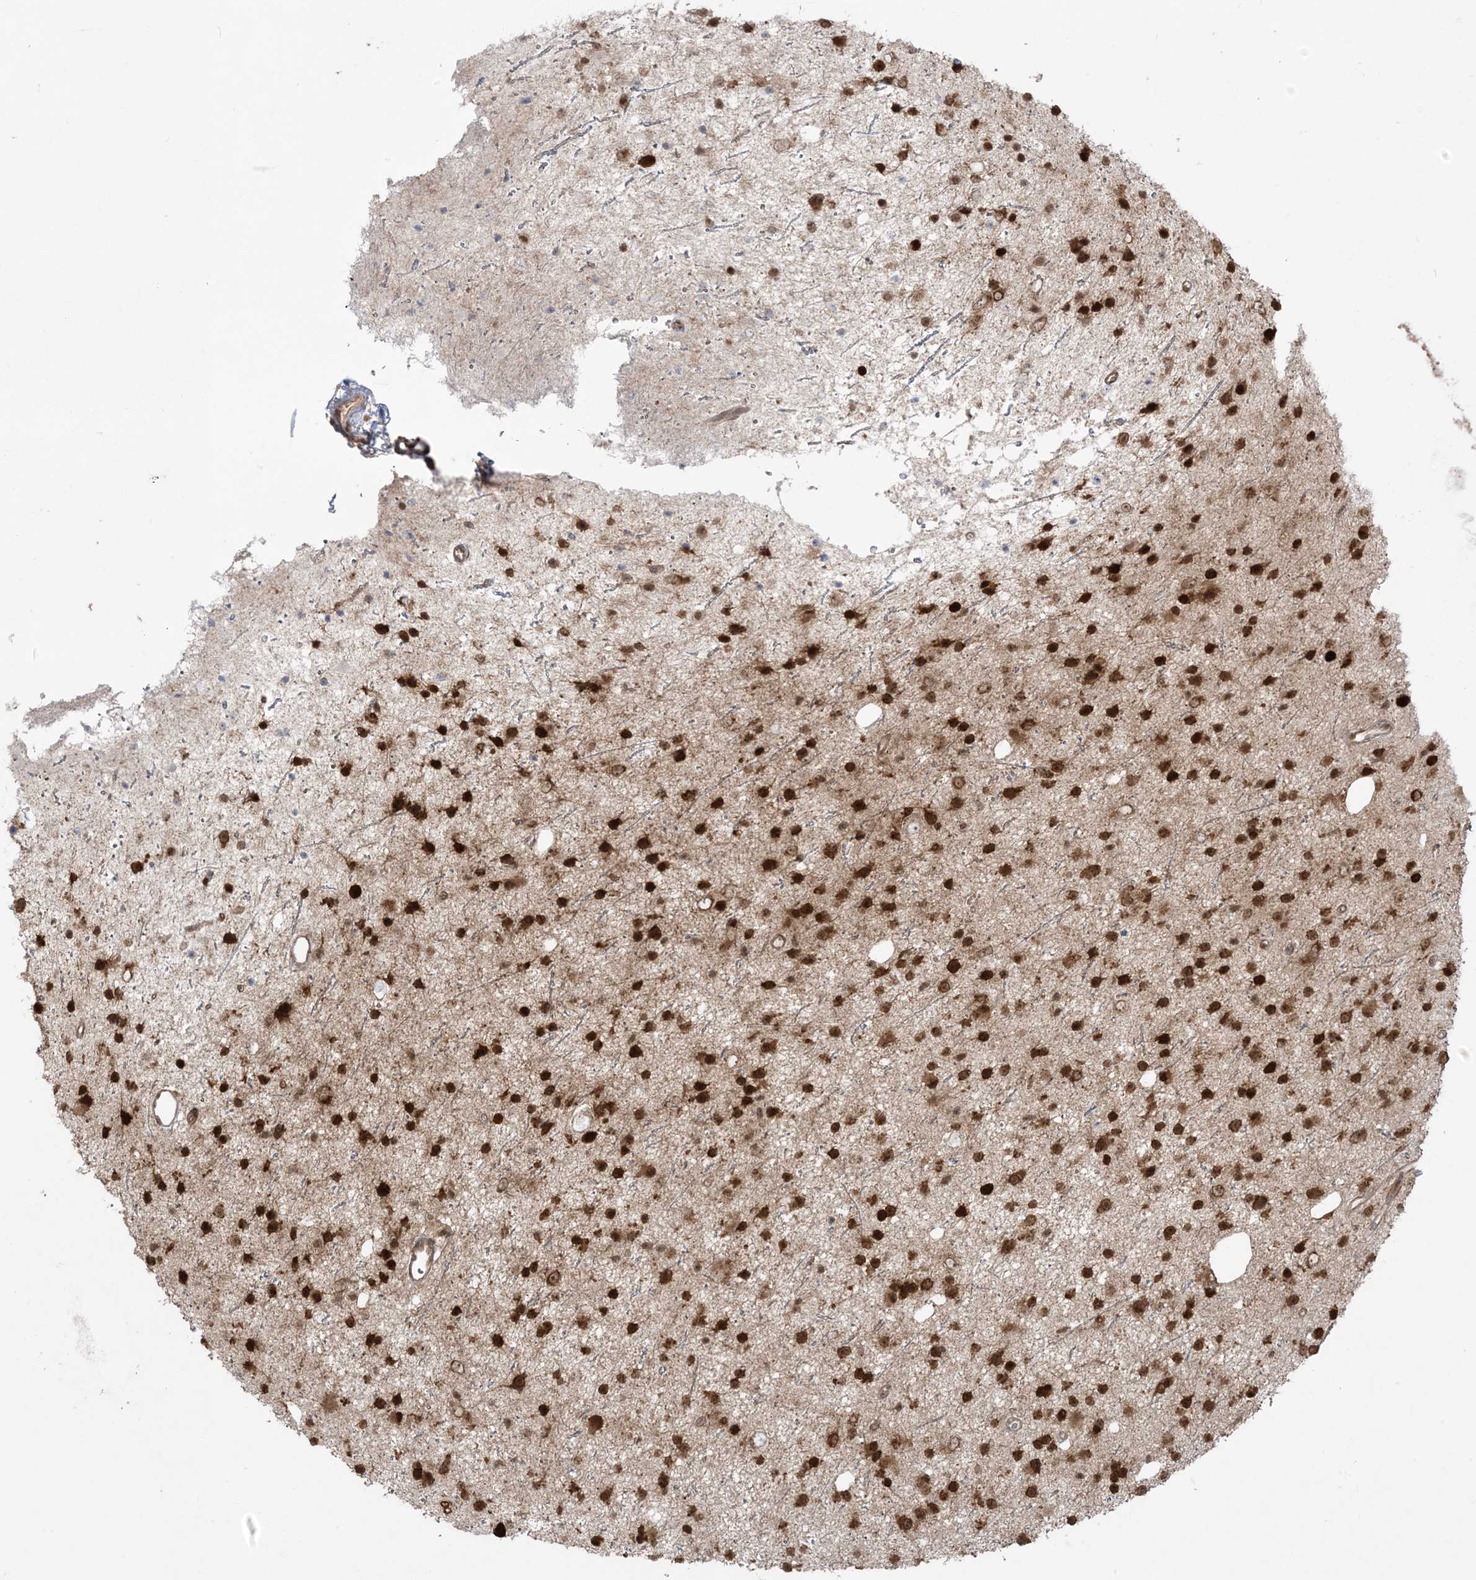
{"staining": {"intensity": "strong", "quantity": ">75%", "location": "nuclear"}, "tissue": "glioma", "cell_type": "Tumor cells", "image_type": "cancer", "snomed": [{"axis": "morphology", "description": "Glioma, malignant, Low grade"}, {"axis": "topography", "description": "Cerebral cortex"}], "caption": "A photomicrograph showing strong nuclear positivity in about >75% of tumor cells in glioma, as visualized by brown immunohistochemical staining.", "gene": "ABCF3", "patient": {"sex": "female", "age": 39}}